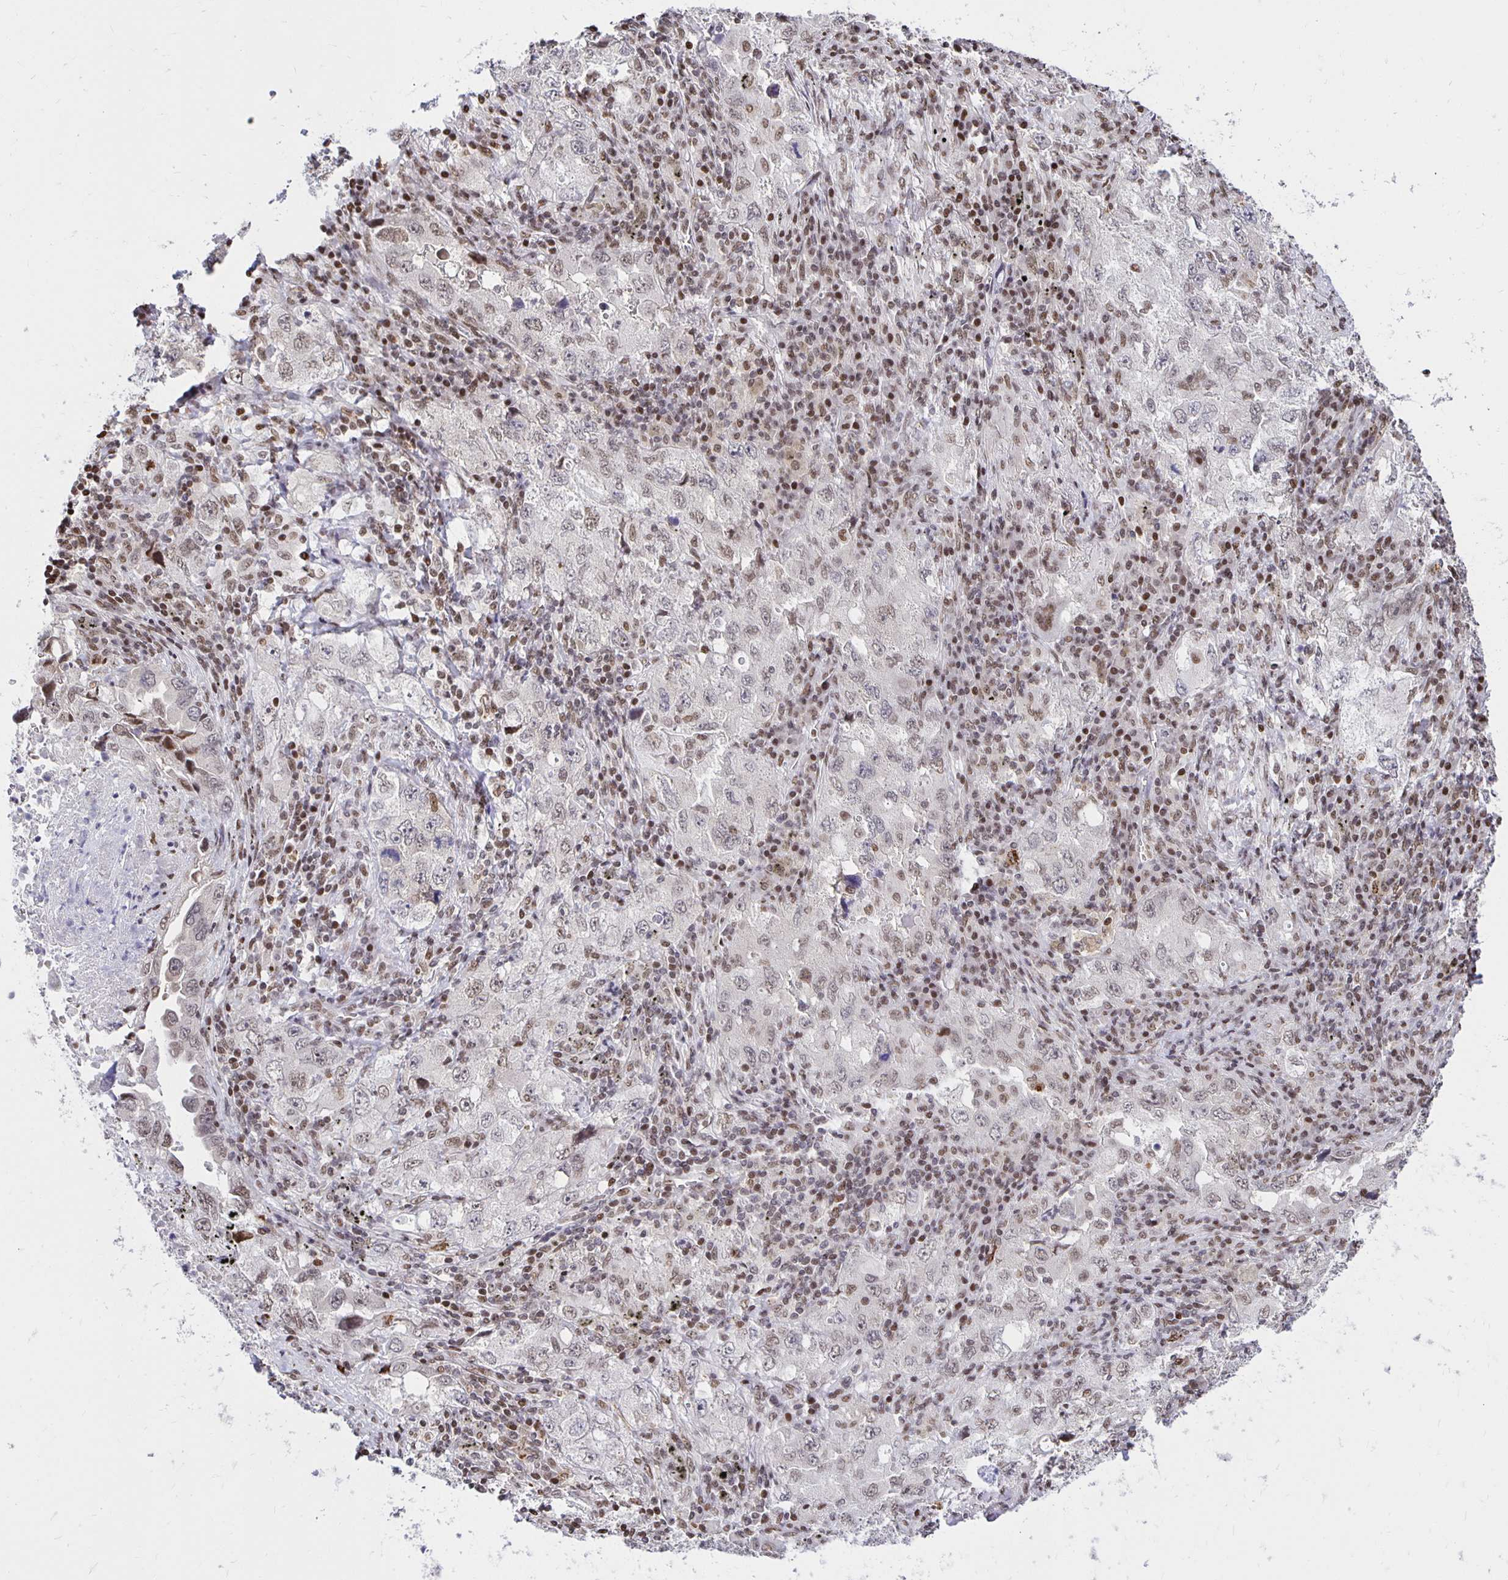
{"staining": {"intensity": "moderate", "quantity": "25%-75%", "location": "nuclear"}, "tissue": "lung cancer", "cell_type": "Tumor cells", "image_type": "cancer", "snomed": [{"axis": "morphology", "description": "Adenocarcinoma, NOS"}, {"axis": "topography", "description": "Lung"}], "caption": "Lung cancer stained with IHC demonstrates moderate nuclear expression in approximately 25%-75% of tumor cells.", "gene": "ZNF579", "patient": {"sex": "female", "age": 57}}